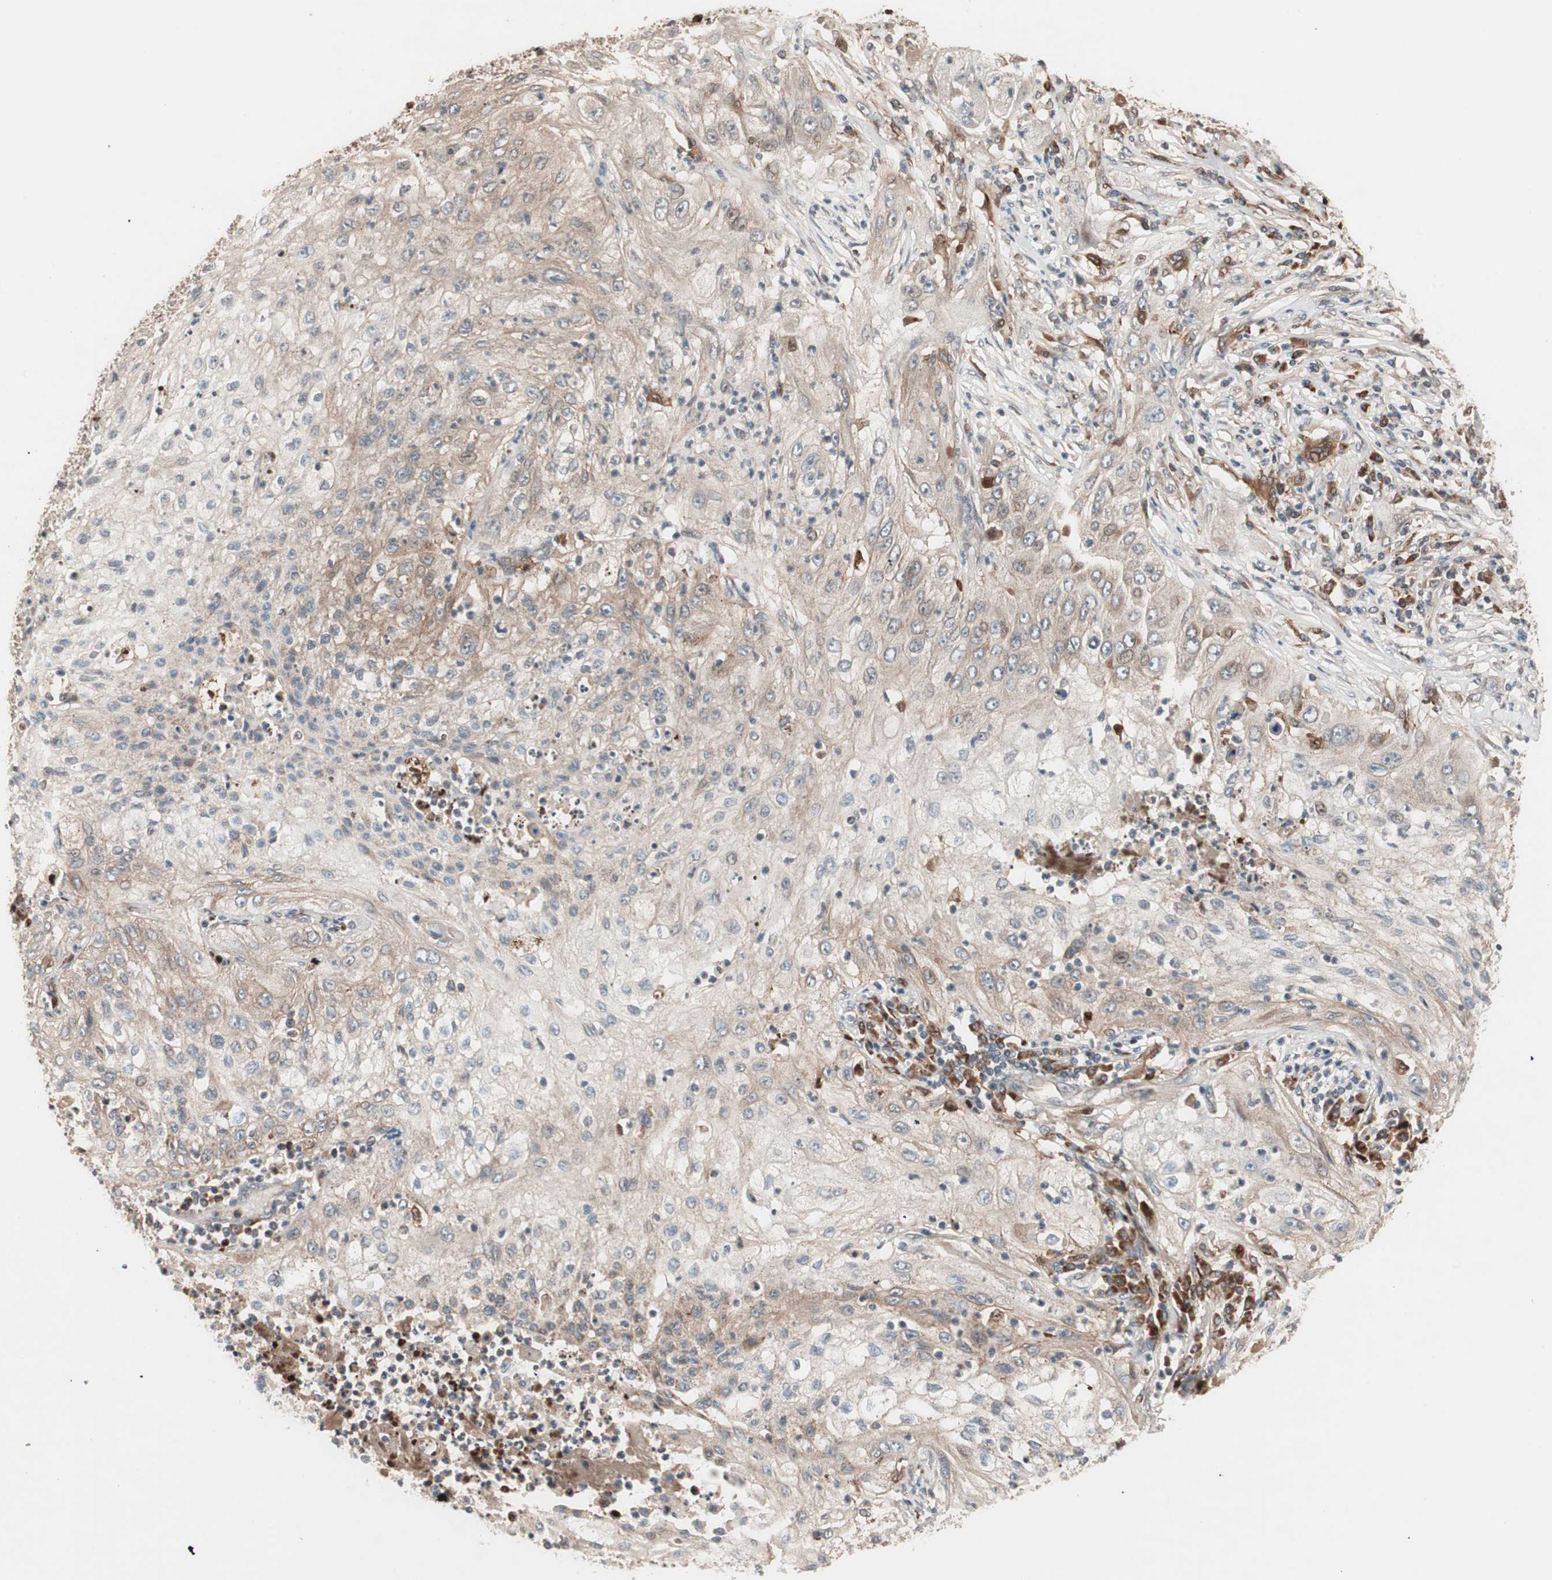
{"staining": {"intensity": "weak", "quantity": "25%-75%", "location": "cytoplasmic/membranous"}, "tissue": "lung cancer", "cell_type": "Tumor cells", "image_type": "cancer", "snomed": [{"axis": "morphology", "description": "Inflammation, NOS"}, {"axis": "morphology", "description": "Squamous cell carcinoma, NOS"}, {"axis": "topography", "description": "Lymph node"}, {"axis": "topography", "description": "Soft tissue"}, {"axis": "topography", "description": "Lung"}], "caption": "The image shows staining of lung squamous cell carcinoma, revealing weak cytoplasmic/membranous protein expression (brown color) within tumor cells. Using DAB (3,3'-diaminobenzidine) (brown) and hematoxylin (blue) stains, captured at high magnification using brightfield microscopy.", "gene": "NF2", "patient": {"sex": "male", "age": 66}}